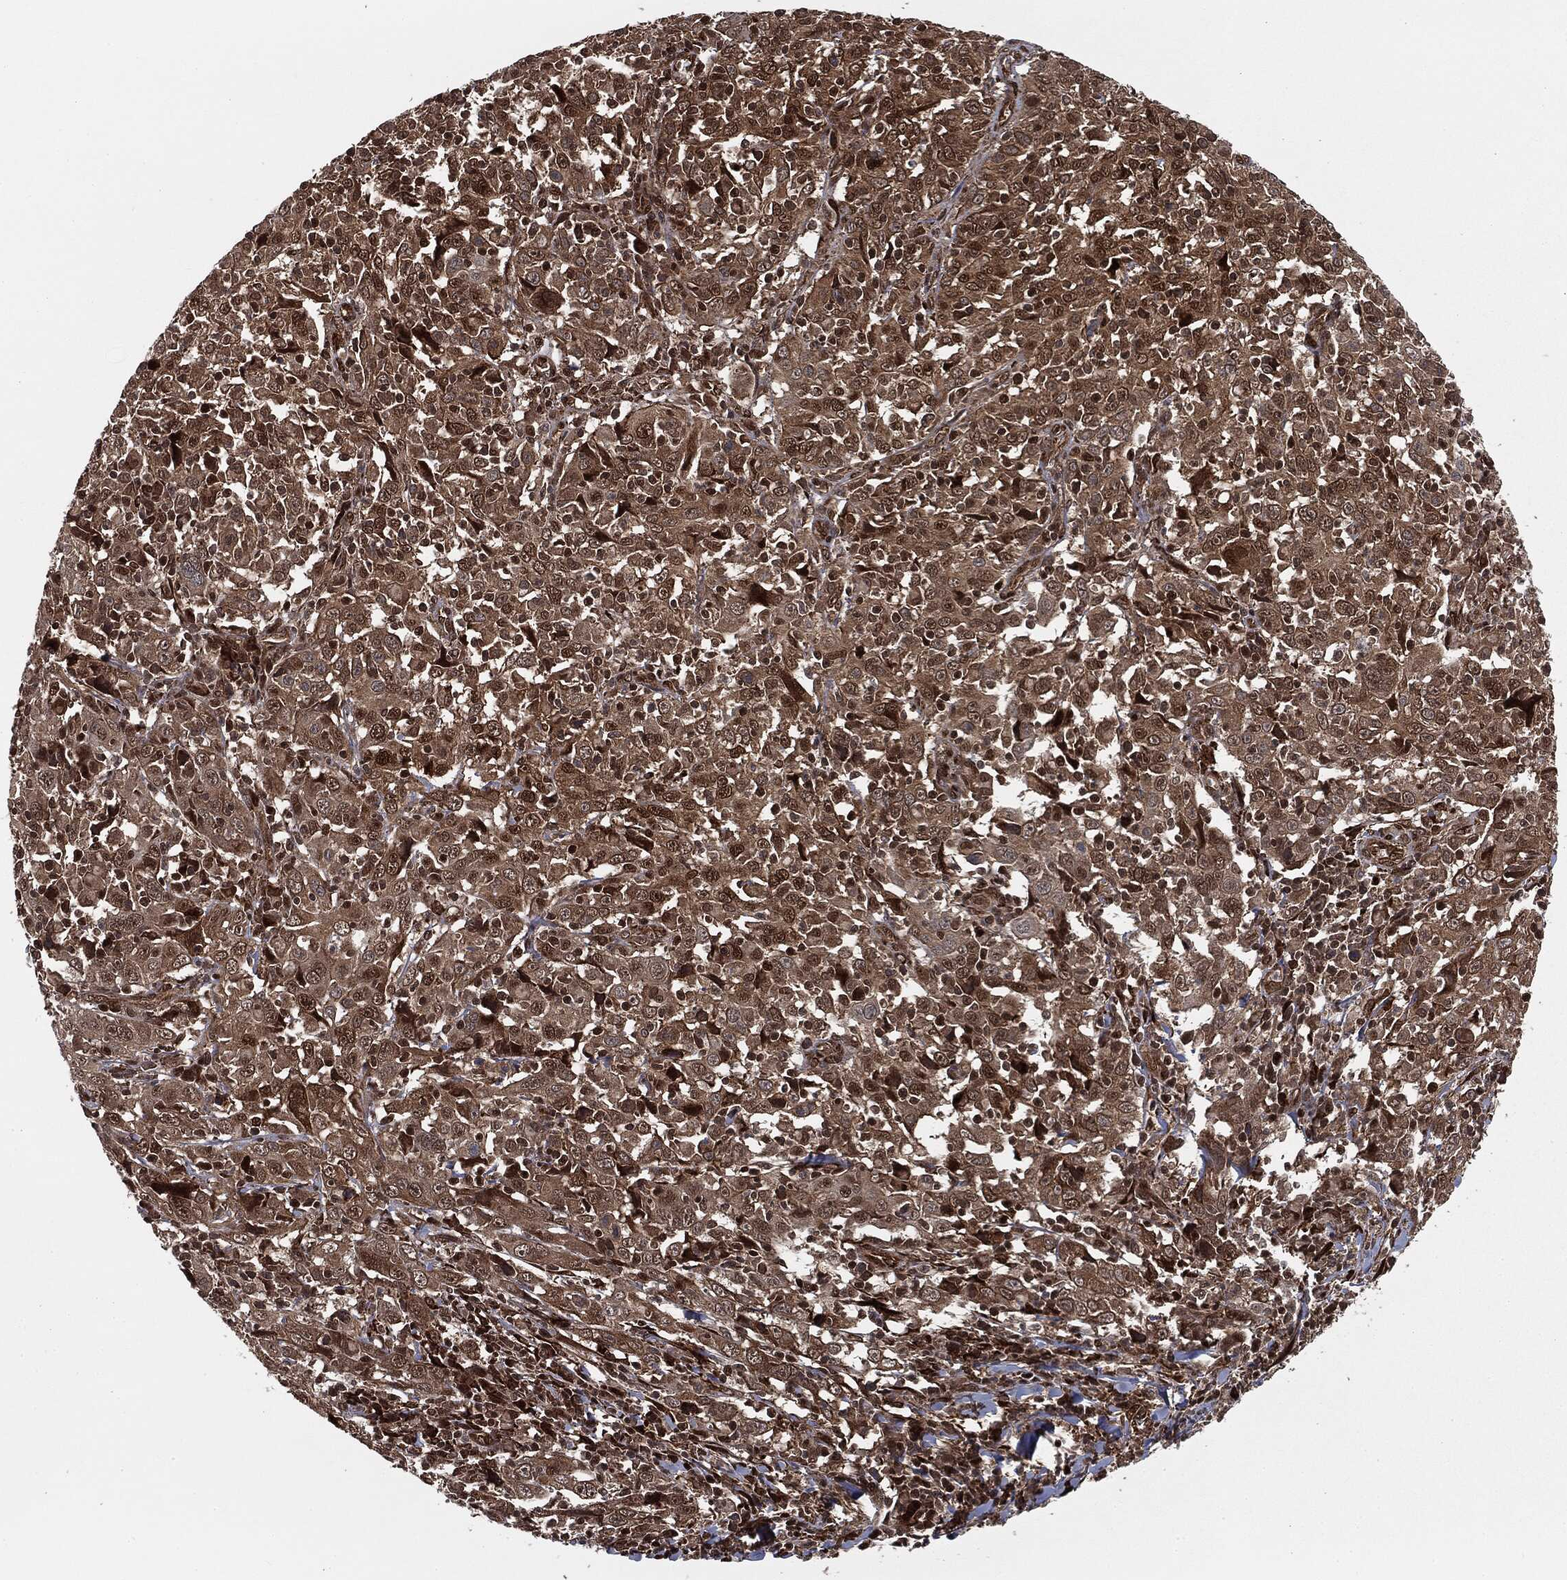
{"staining": {"intensity": "moderate", "quantity": ">75%", "location": "cytoplasmic/membranous,nuclear"}, "tissue": "cervical cancer", "cell_type": "Tumor cells", "image_type": "cancer", "snomed": [{"axis": "morphology", "description": "Squamous cell carcinoma, NOS"}, {"axis": "topography", "description": "Cervix"}], "caption": "Protein expression by IHC exhibits moderate cytoplasmic/membranous and nuclear expression in approximately >75% of tumor cells in squamous cell carcinoma (cervical).", "gene": "RANBP9", "patient": {"sex": "female", "age": 46}}